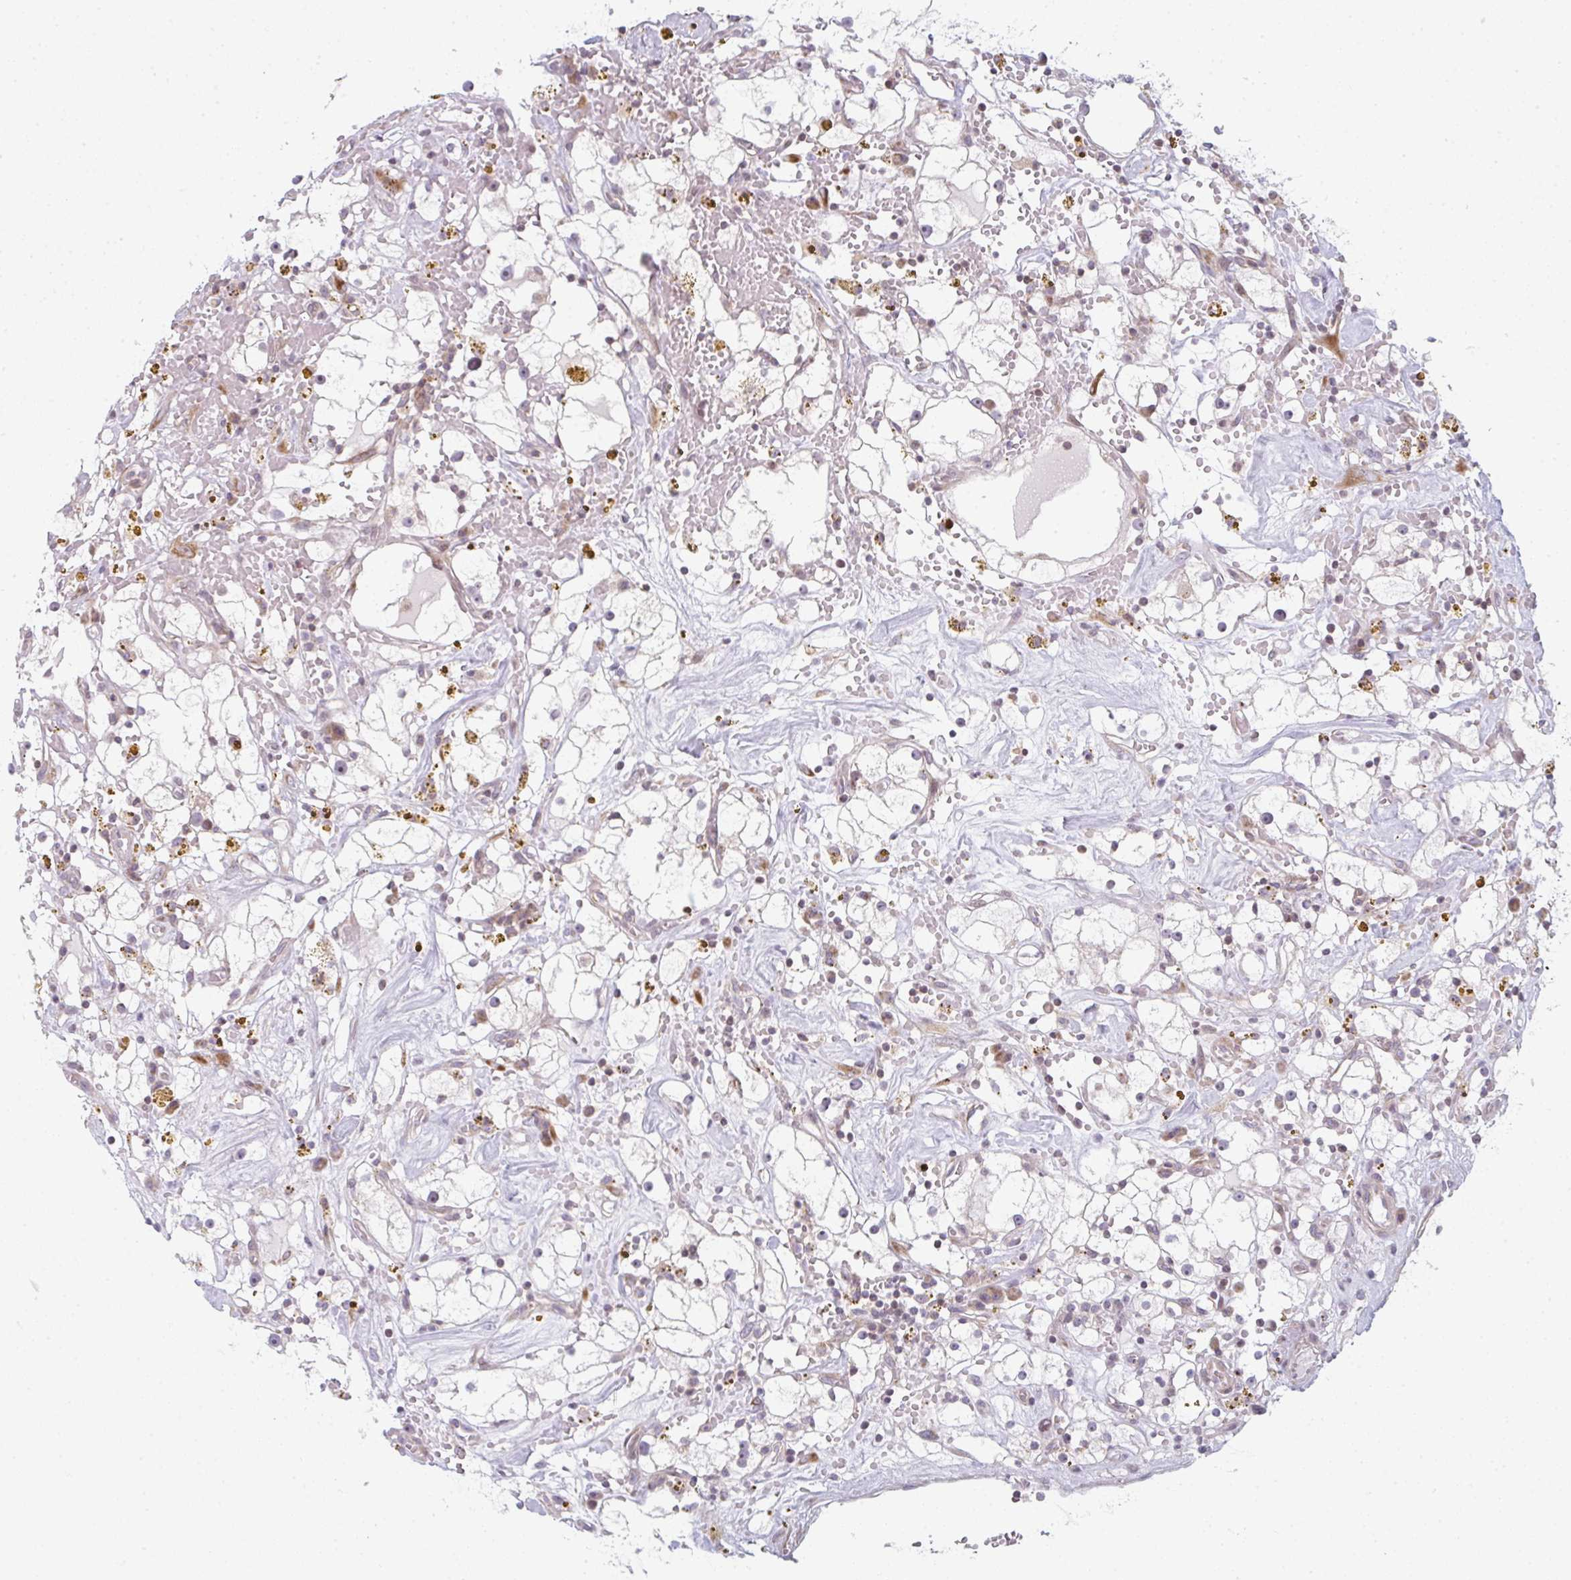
{"staining": {"intensity": "negative", "quantity": "none", "location": "none"}, "tissue": "renal cancer", "cell_type": "Tumor cells", "image_type": "cancer", "snomed": [{"axis": "morphology", "description": "Adenocarcinoma, NOS"}, {"axis": "topography", "description": "Kidney"}], "caption": "Human renal adenocarcinoma stained for a protein using immunohistochemistry (IHC) demonstrates no positivity in tumor cells.", "gene": "TMEM237", "patient": {"sex": "male", "age": 56}}